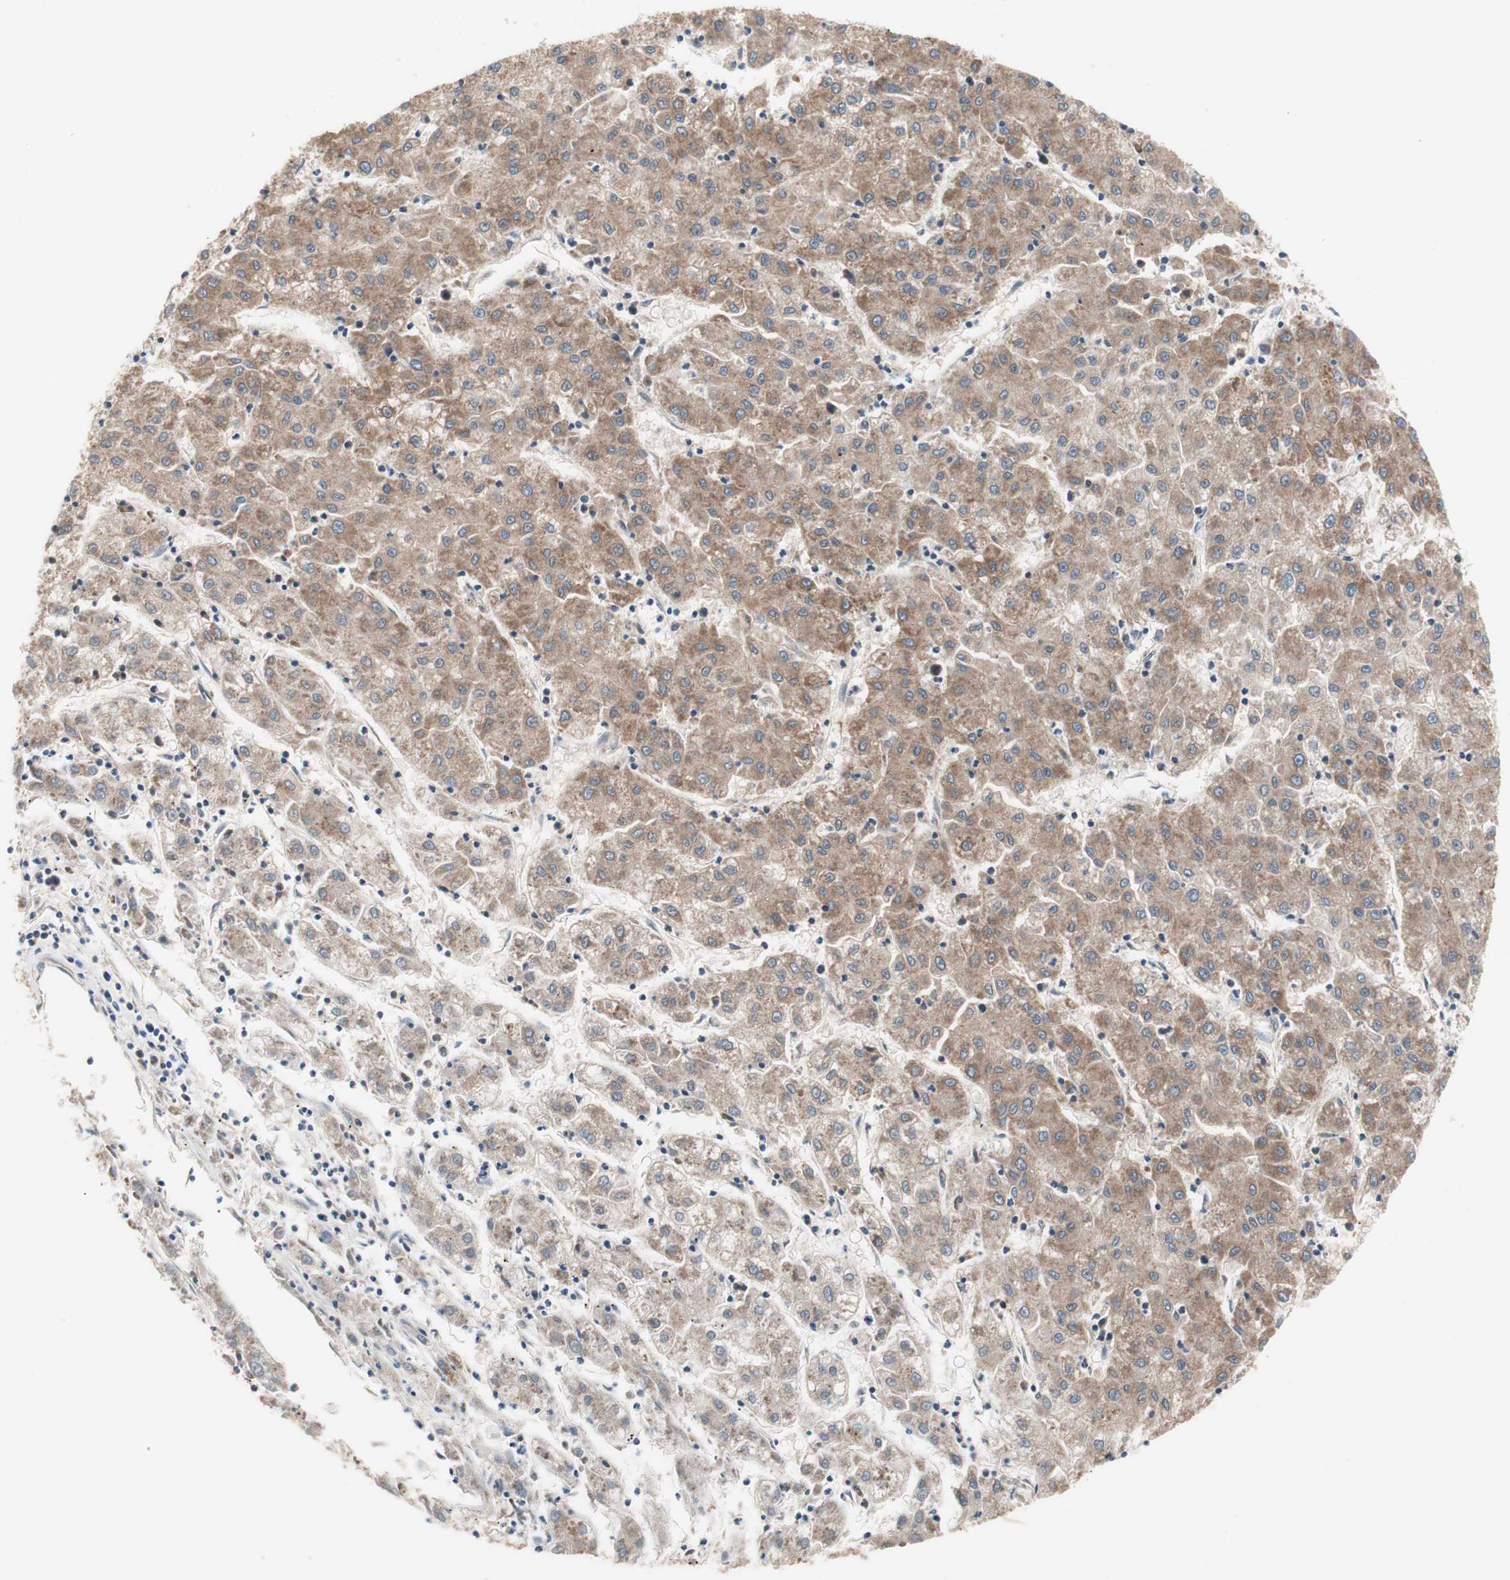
{"staining": {"intensity": "moderate", "quantity": ">75%", "location": "cytoplasmic/membranous"}, "tissue": "liver cancer", "cell_type": "Tumor cells", "image_type": "cancer", "snomed": [{"axis": "morphology", "description": "Carcinoma, Hepatocellular, NOS"}, {"axis": "topography", "description": "Liver"}], "caption": "Liver cancer stained for a protein (brown) displays moderate cytoplasmic/membranous positive positivity in about >75% of tumor cells.", "gene": "HMBS", "patient": {"sex": "male", "age": 72}}